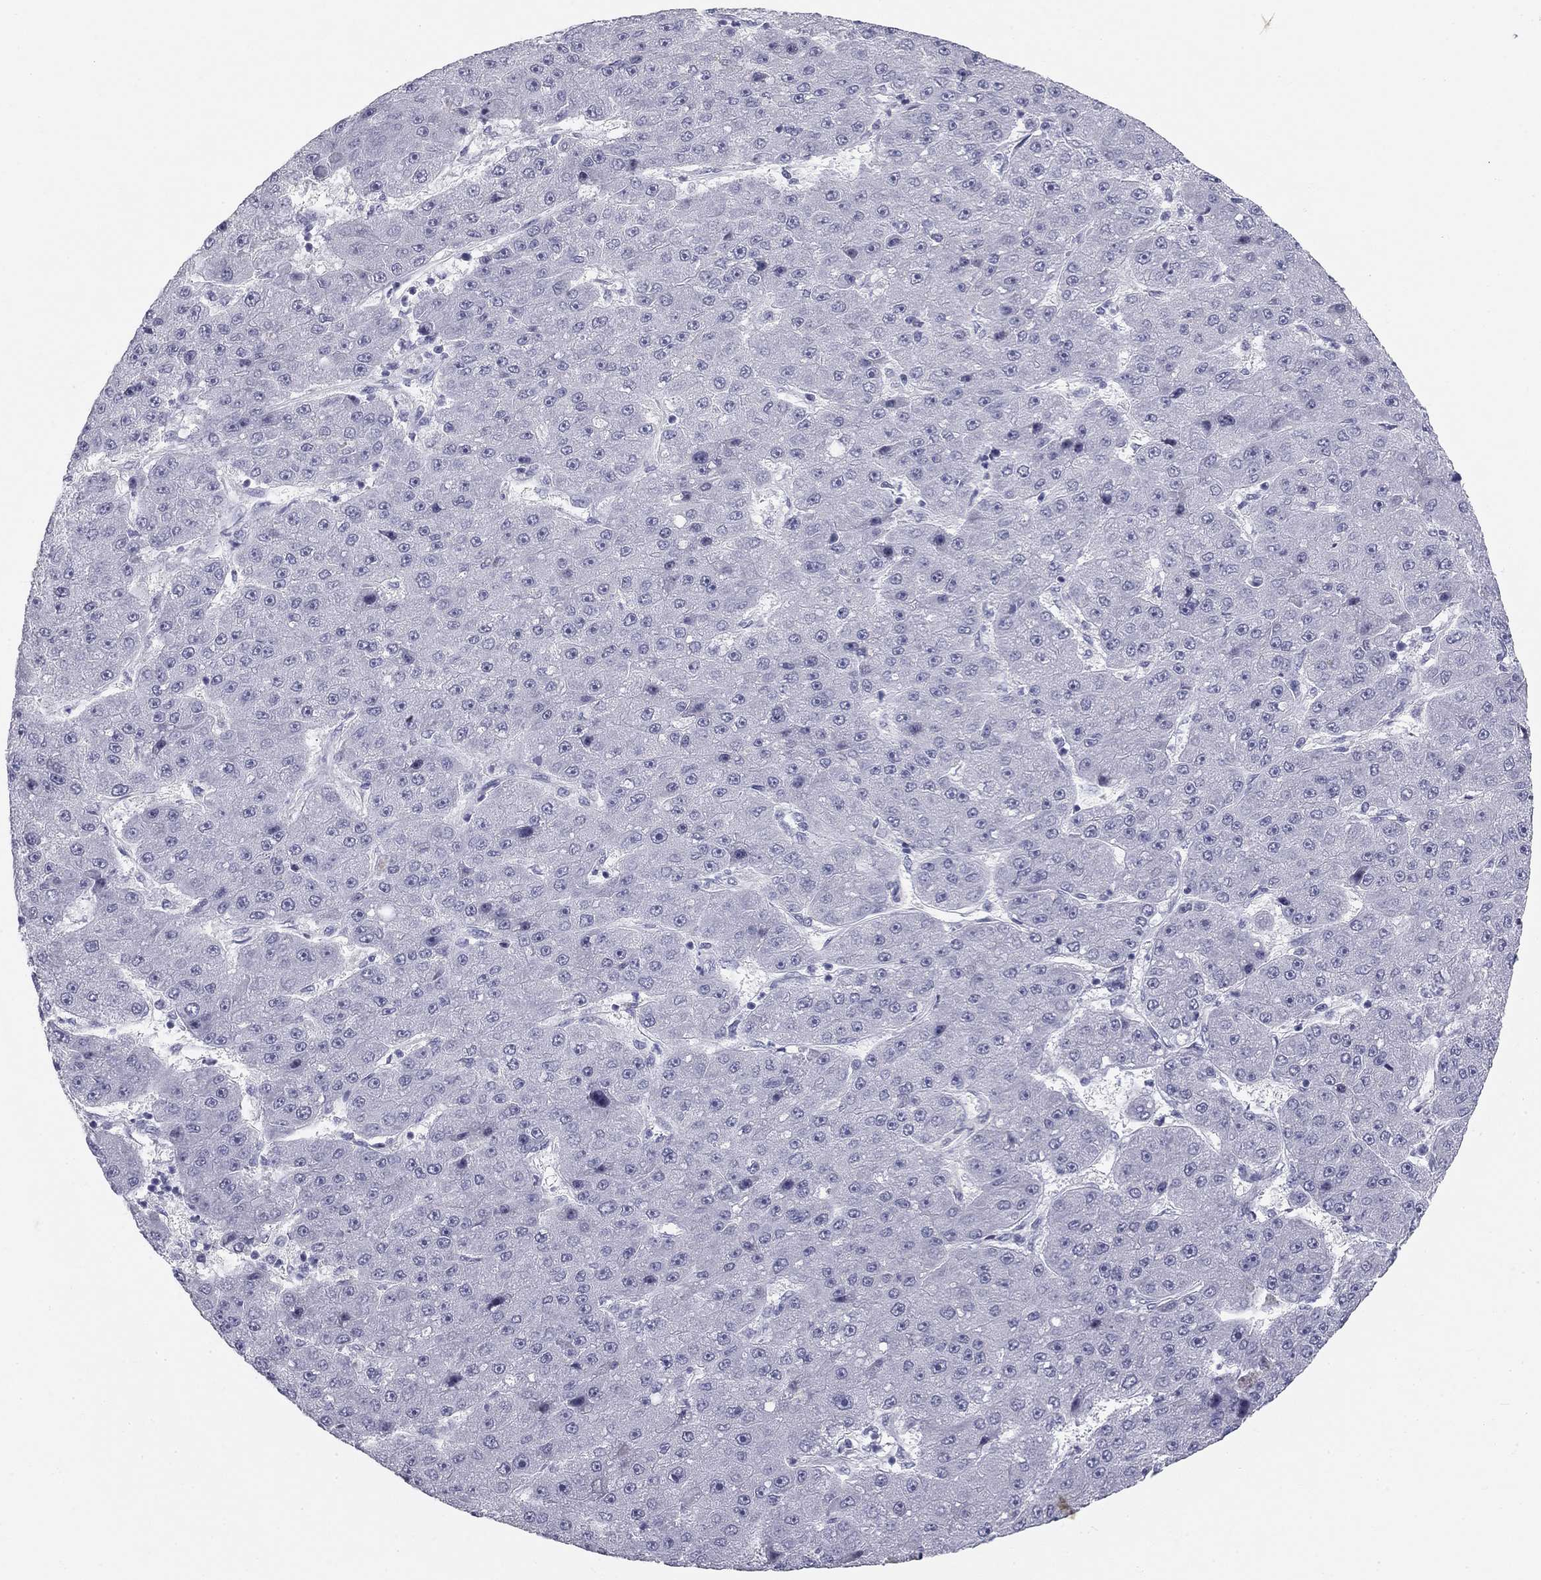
{"staining": {"intensity": "negative", "quantity": "none", "location": "none"}, "tissue": "liver cancer", "cell_type": "Tumor cells", "image_type": "cancer", "snomed": [{"axis": "morphology", "description": "Carcinoma, Hepatocellular, NOS"}, {"axis": "topography", "description": "Liver"}], "caption": "DAB (3,3'-diaminobenzidine) immunohistochemical staining of human liver hepatocellular carcinoma reveals no significant staining in tumor cells.", "gene": "SULT2B1", "patient": {"sex": "male", "age": 67}}